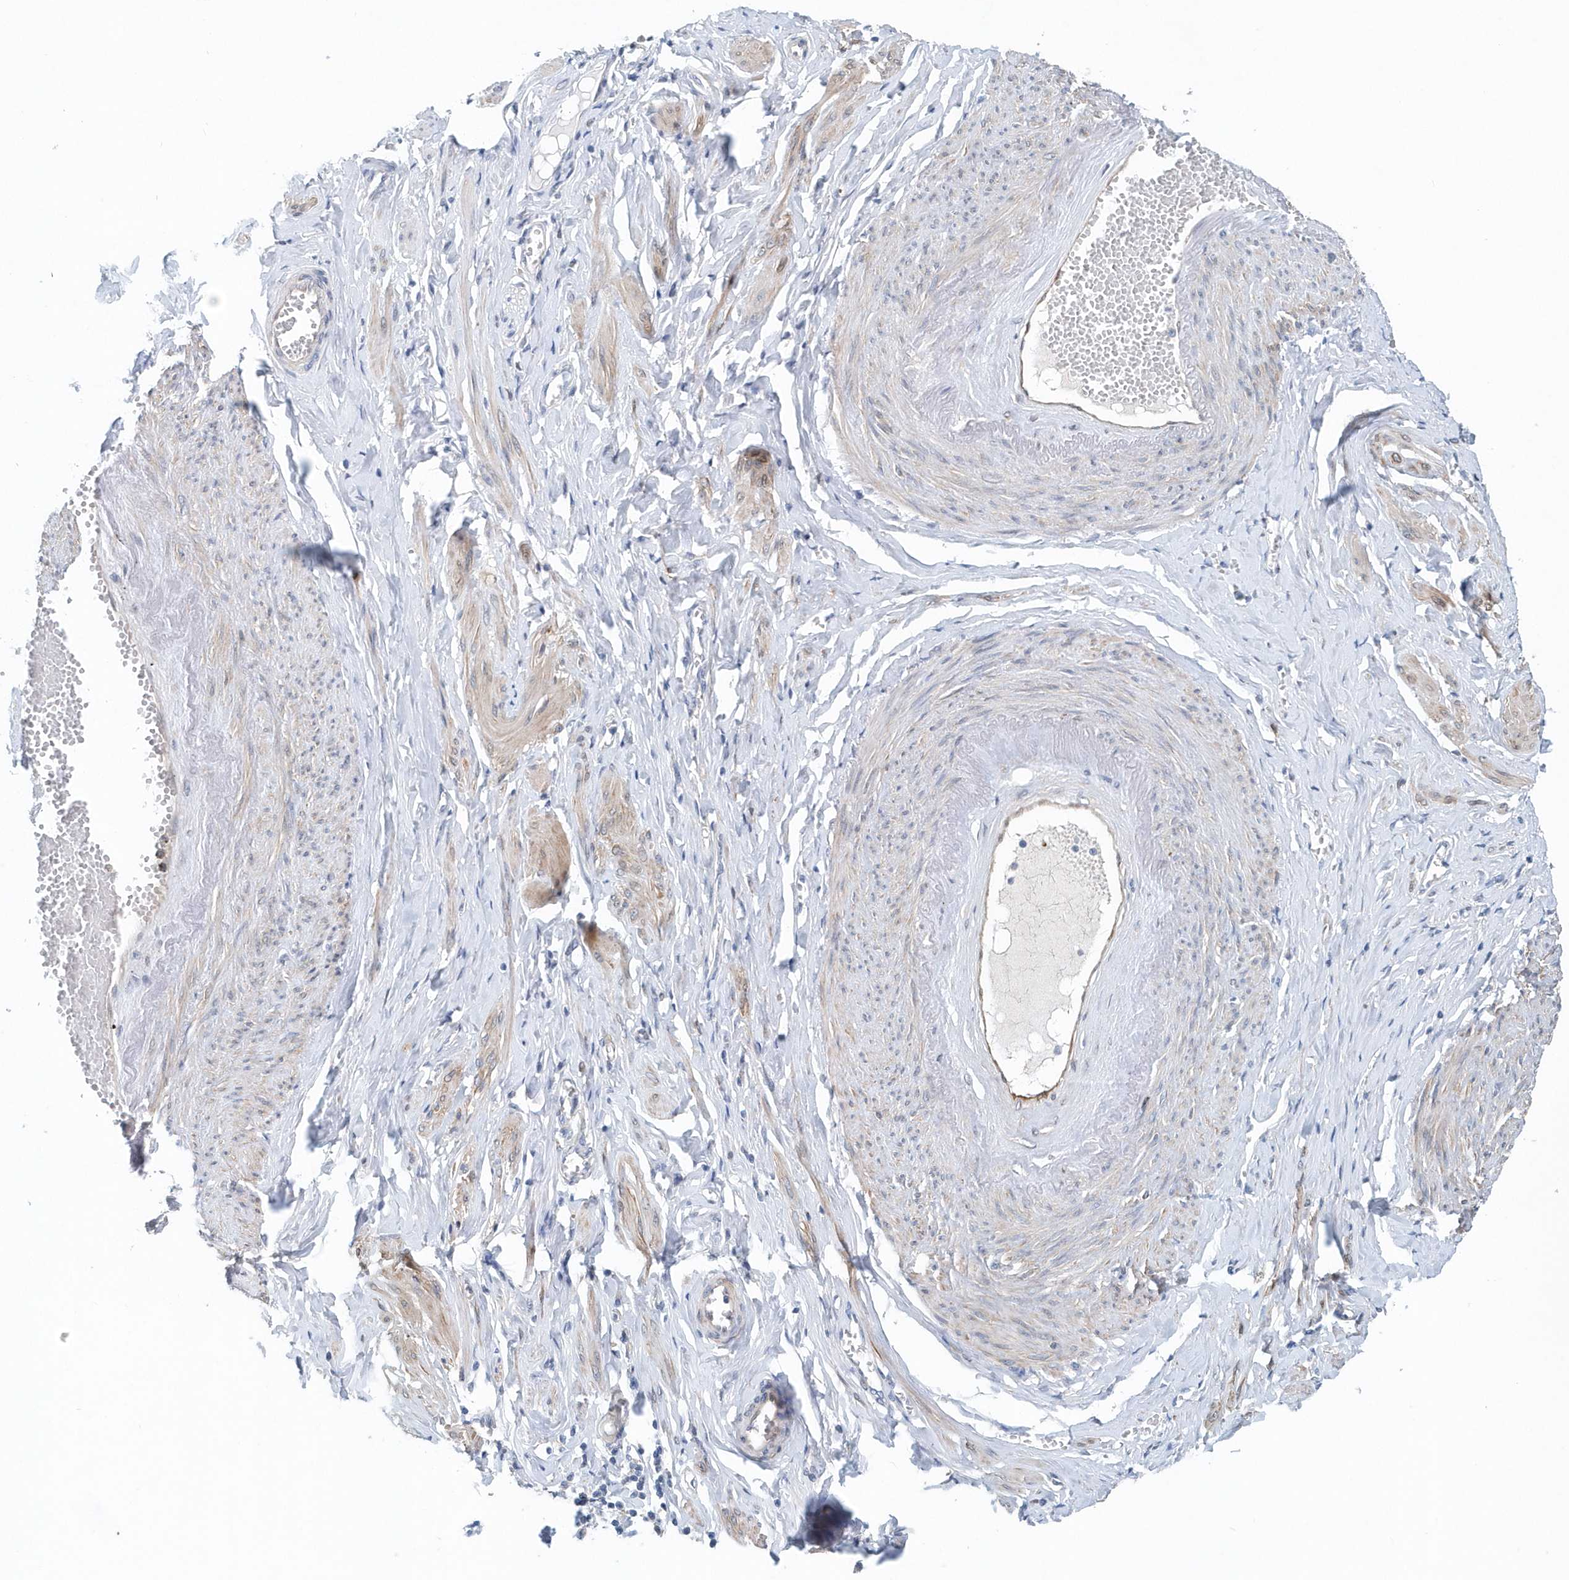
{"staining": {"intensity": "negative", "quantity": "none", "location": "none"}, "tissue": "adipose tissue", "cell_type": "Adipocytes", "image_type": "normal", "snomed": [{"axis": "morphology", "description": "Normal tissue, NOS"}, {"axis": "topography", "description": "Vascular tissue"}, {"axis": "topography", "description": "Fallopian tube"}, {"axis": "topography", "description": "Ovary"}], "caption": "Adipocytes show no significant expression in normal adipose tissue. (DAB (3,3'-diaminobenzidine) immunohistochemistry with hematoxylin counter stain).", "gene": "PFN2", "patient": {"sex": "female", "age": 67}}